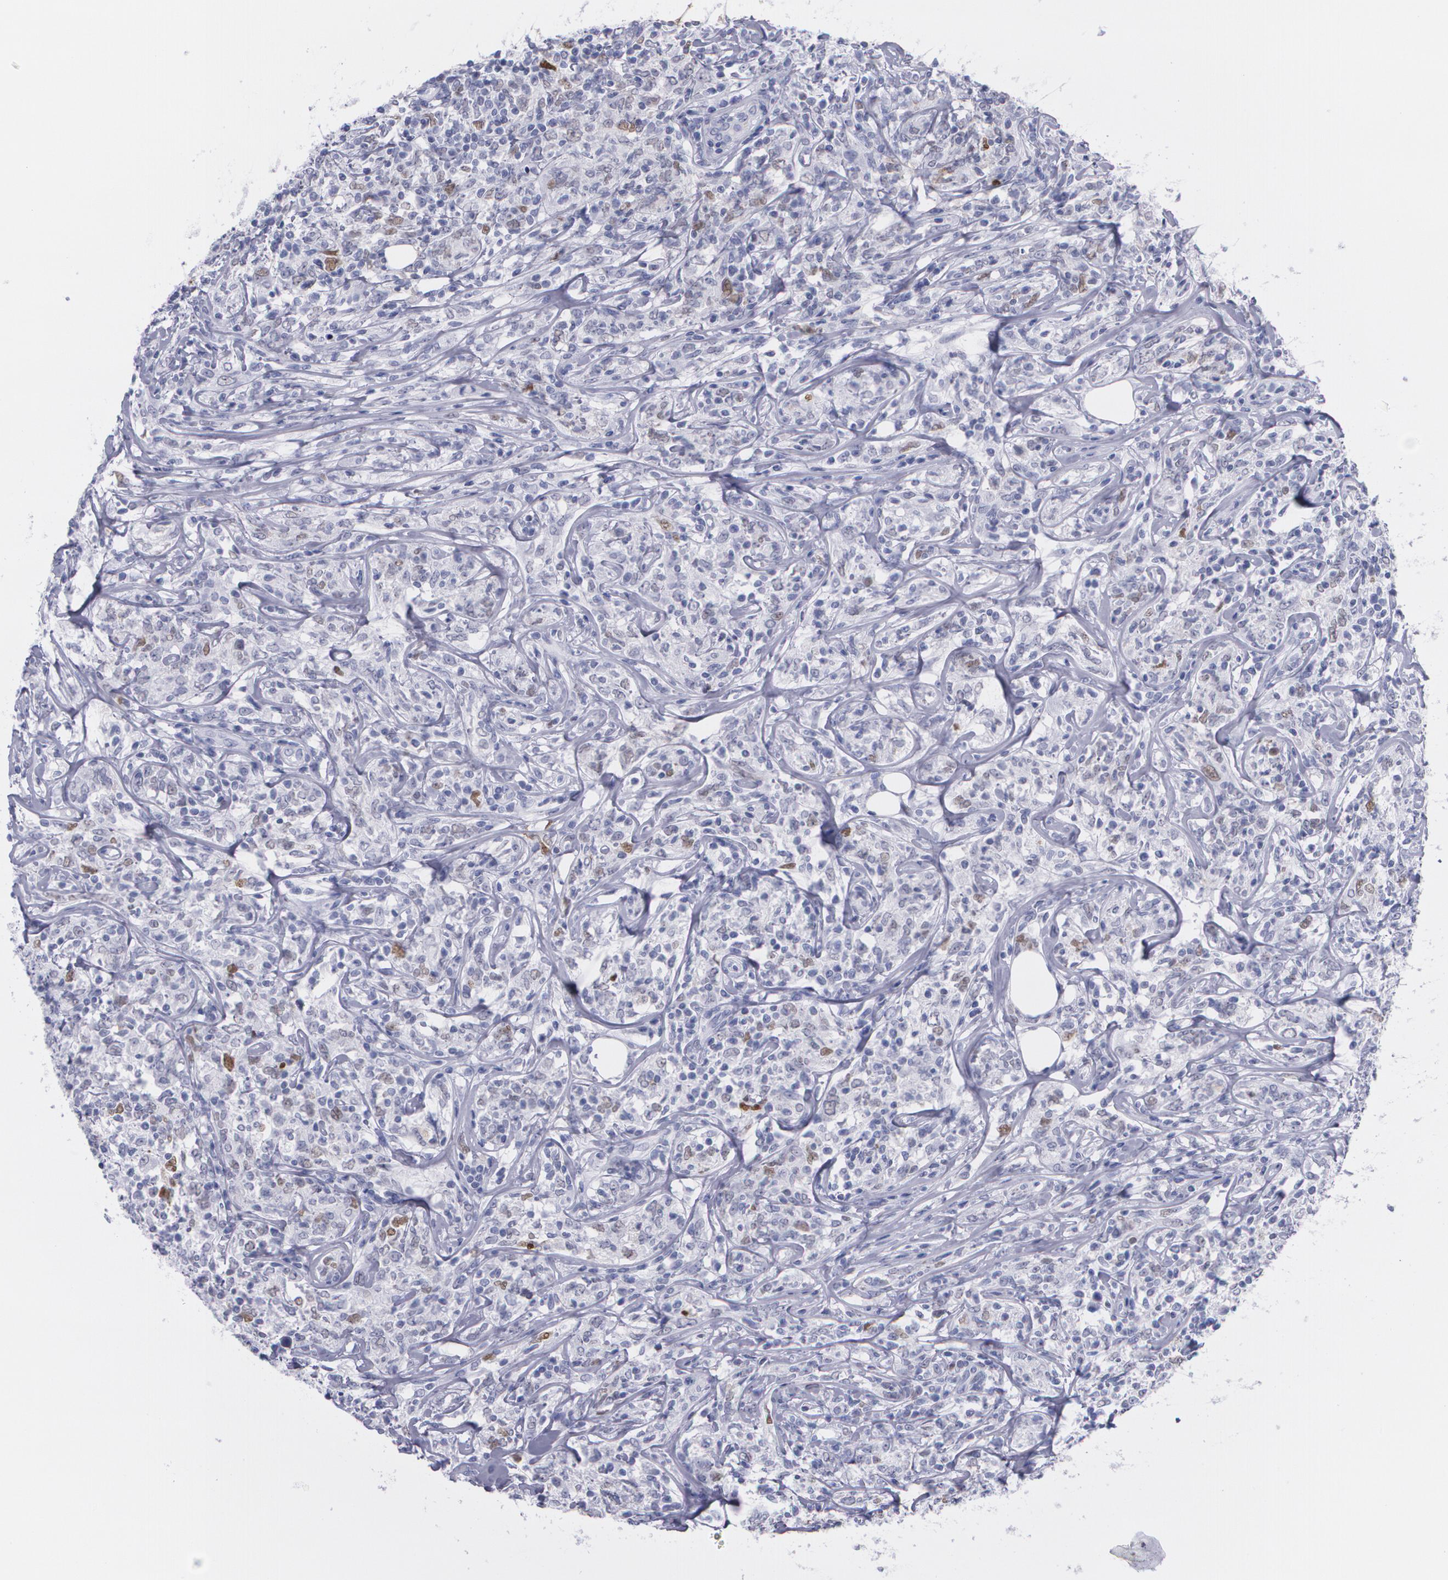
{"staining": {"intensity": "weak", "quantity": "<25%", "location": "nuclear"}, "tissue": "lymphoma", "cell_type": "Tumor cells", "image_type": "cancer", "snomed": [{"axis": "morphology", "description": "Malignant lymphoma, non-Hodgkin's type, High grade"}, {"axis": "topography", "description": "Lymph node"}], "caption": "An immunohistochemistry (IHC) micrograph of malignant lymphoma, non-Hodgkin's type (high-grade) is shown. There is no staining in tumor cells of malignant lymphoma, non-Hodgkin's type (high-grade). Nuclei are stained in blue.", "gene": "TP53", "patient": {"sex": "female", "age": 84}}